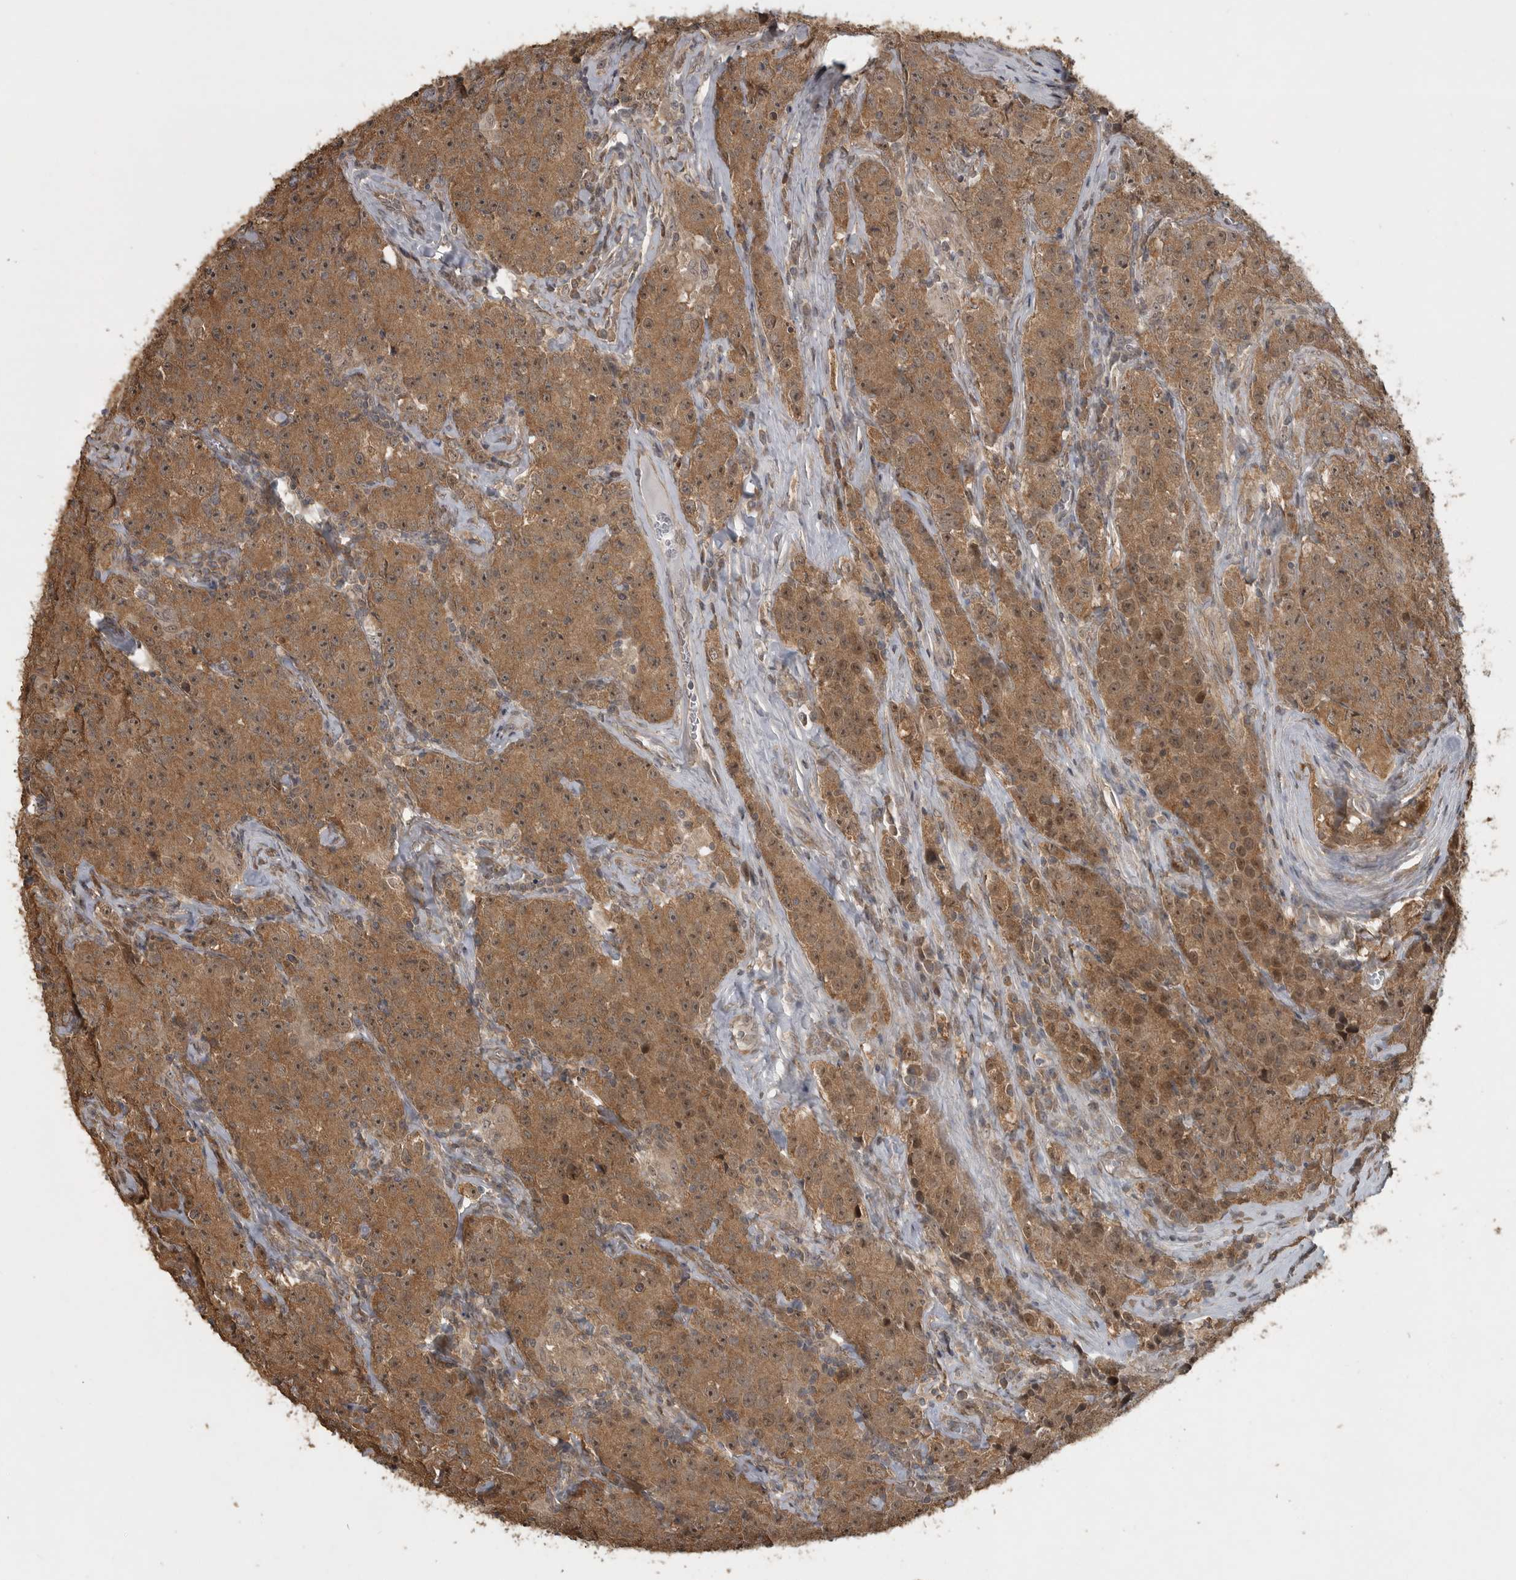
{"staining": {"intensity": "moderate", "quantity": ">75%", "location": "cytoplasmic/membranous"}, "tissue": "testis cancer", "cell_type": "Tumor cells", "image_type": "cancer", "snomed": [{"axis": "morphology", "description": "Seminoma, NOS"}, {"axis": "morphology", "description": "Carcinoma, Embryonal, NOS"}, {"axis": "topography", "description": "Testis"}], "caption": "Human testis cancer stained with a brown dye demonstrates moderate cytoplasmic/membranous positive staining in approximately >75% of tumor cells.", "gene": "LLGL1", "patient": {"sex": "male", "age": 43}}